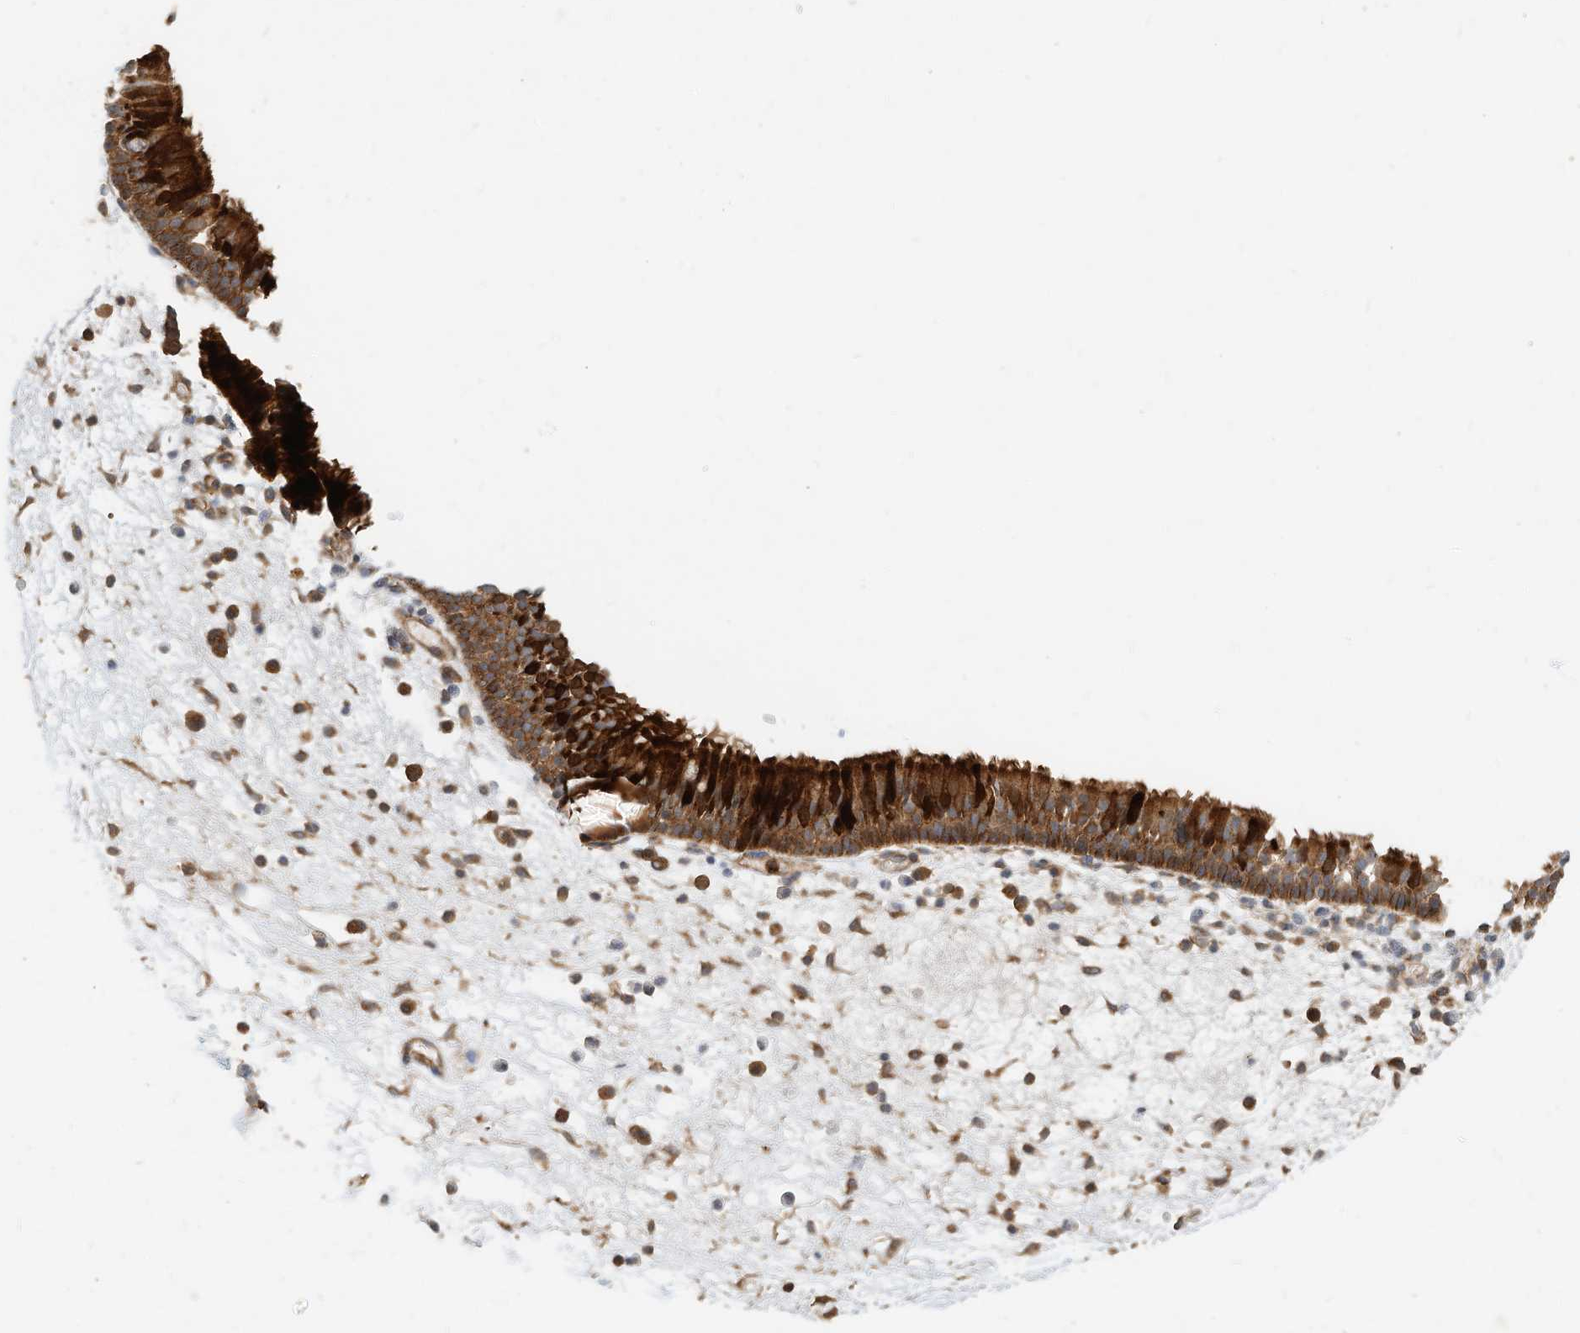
{"staining": {"intensity": "strong", "quantity": ">75%", "location": "cytoplasmic/membranous"}, "tissue": "nasopharynx", "cell_type": "Respiratory epithelial cells", "image_type": "normal", "snomed": [{"axis": "morphology", "description": "Normal tissue, NOS"}, {"axis": "morphology", "description": "Inflammation, NOS"}, {"axis": "morphology", "description": "Malignant melanoma, Metastatic site"}, {"axis": "topography", "description": "Nasopharynx"}], "caption": "Protein expression analysis of unremarkable nasopharynx reveals strong cytoplasmic/membranous expression in about >75% of respiratory epithelial cells. The staining was performed using DAB (3,3'-diaminobenzidine), with brown indicating positive protein expression. Nuclei are stained blue with hematoxylin.", "gene": "CPAMD8", "patient": {"sex": "male", "age": 70}}